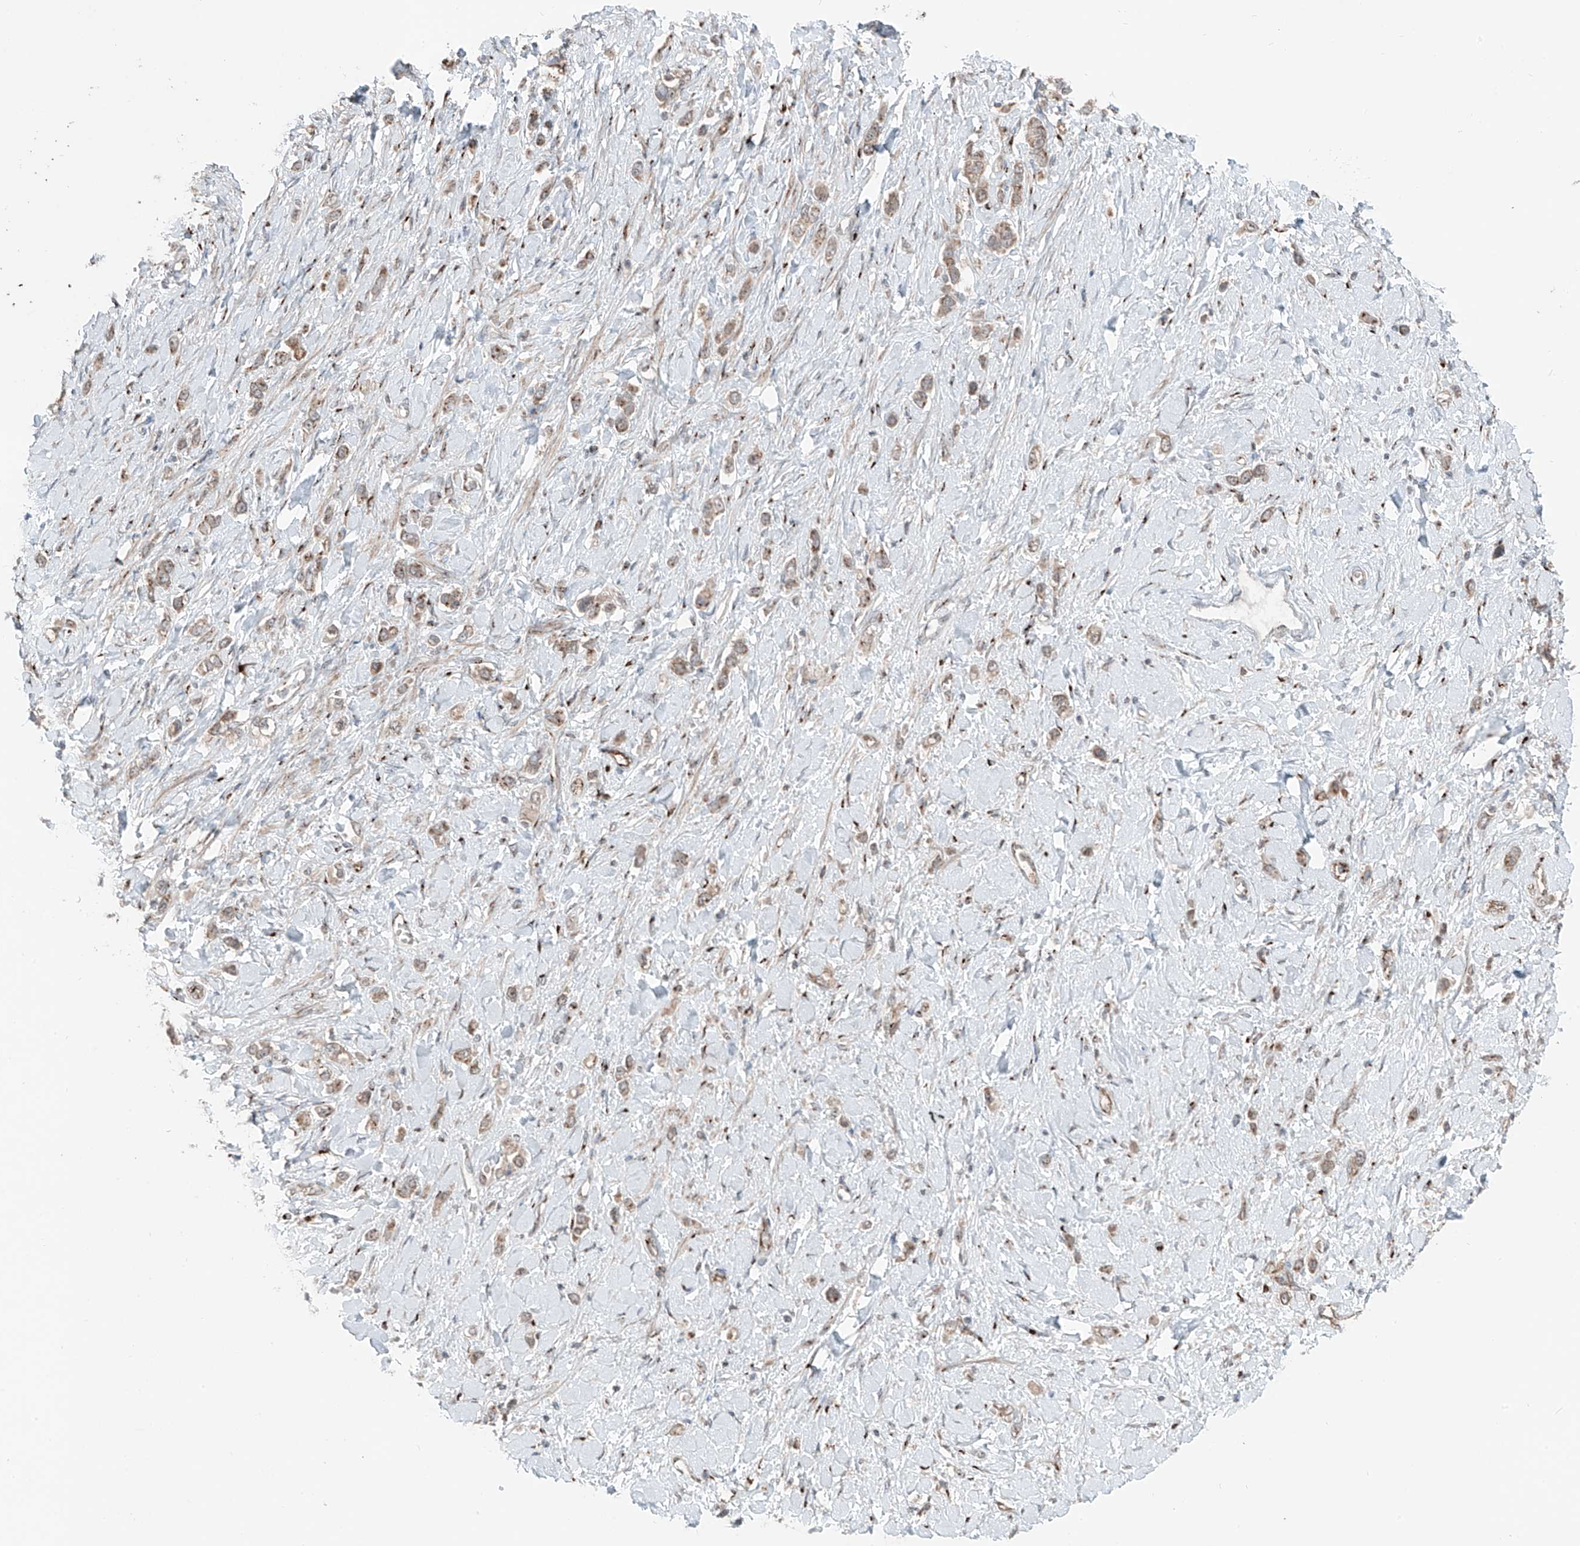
{"staining": {"intensity": "weak", "quantity": ">75%", "location": "cytoplasmic/membranous"}, "tissue": "stomach cancer", "cell_type": "Tumor cells", "image_type": "cancer", "snomed": [{"axis": "morphology", "description": "Normal tissue, NOS"}, {"axis": "morphology", "description": "Adenocarcinoma, NOS"}, {"axis": "topography", "description": "Stomach, upper"}, {"axis": "topography", "description": "Stomach"}], "caption": "Protein expression analysis of human stomach cancer reveals weak cytoplasmic/membranous expression in about >75% of tumor cells.", "gene": "ERLEC1", "patient": {"sex": "female", "age": 65}}